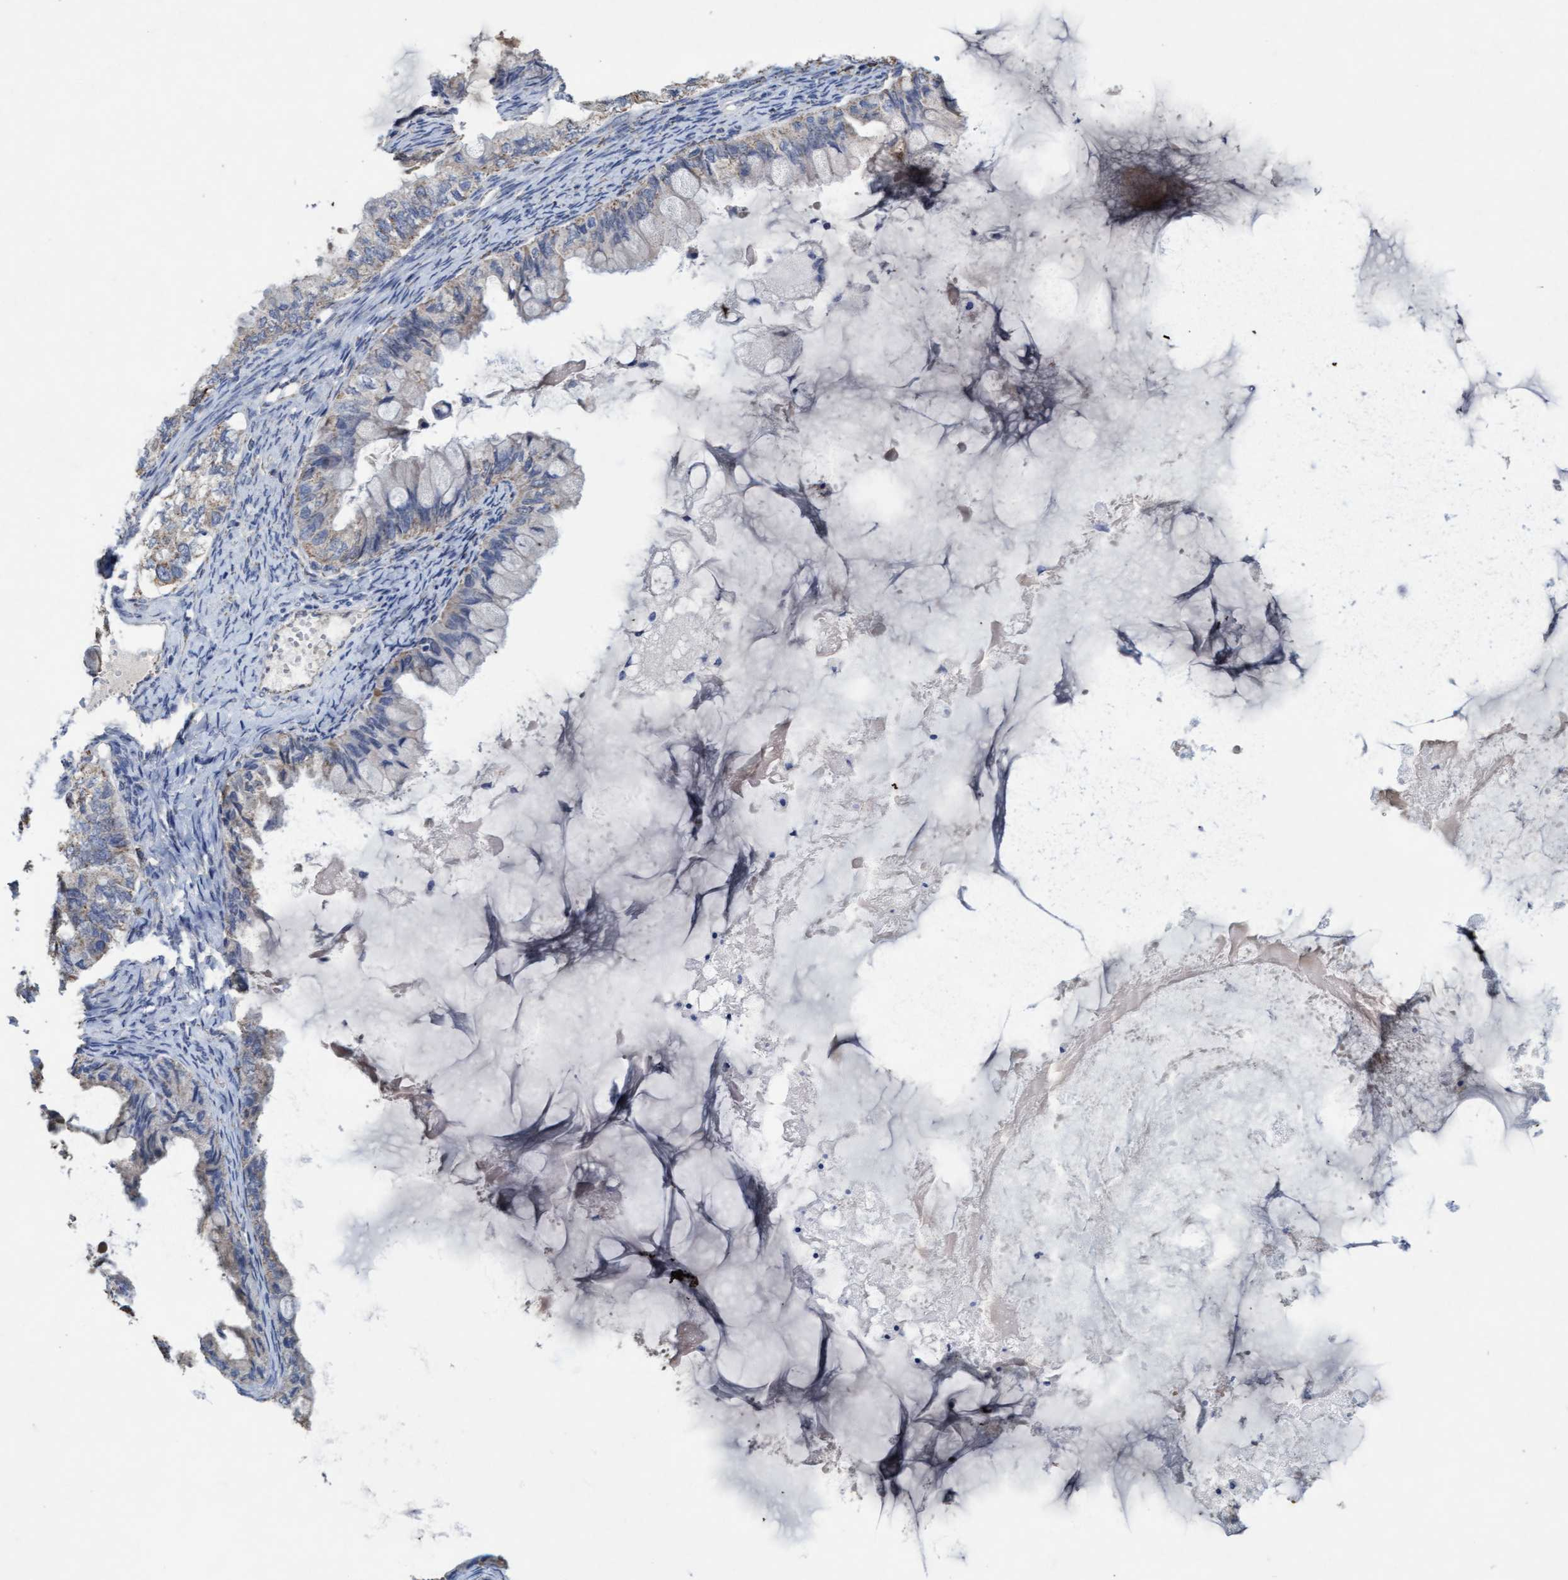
{"staining": {"intensity": "weak", "quantity": "<25%", "location": "cytoplasmic/membranous"}, "tissue": "ovarian cancer", "cell_type": "Tumor cells", "image_type": "cancer", "snomed": [{"axis": "morphology", "description": "Cystadenocarcinoma, mucinous, NOS"}, {"axis": "topography", "description": "Ovary"}], "caption": "This is a image of IHC staining of ovarian cancer, which shows no staining in tumor cells.", "gene": "VSIG8", "patient": {"sex": "female", "age": 80}}